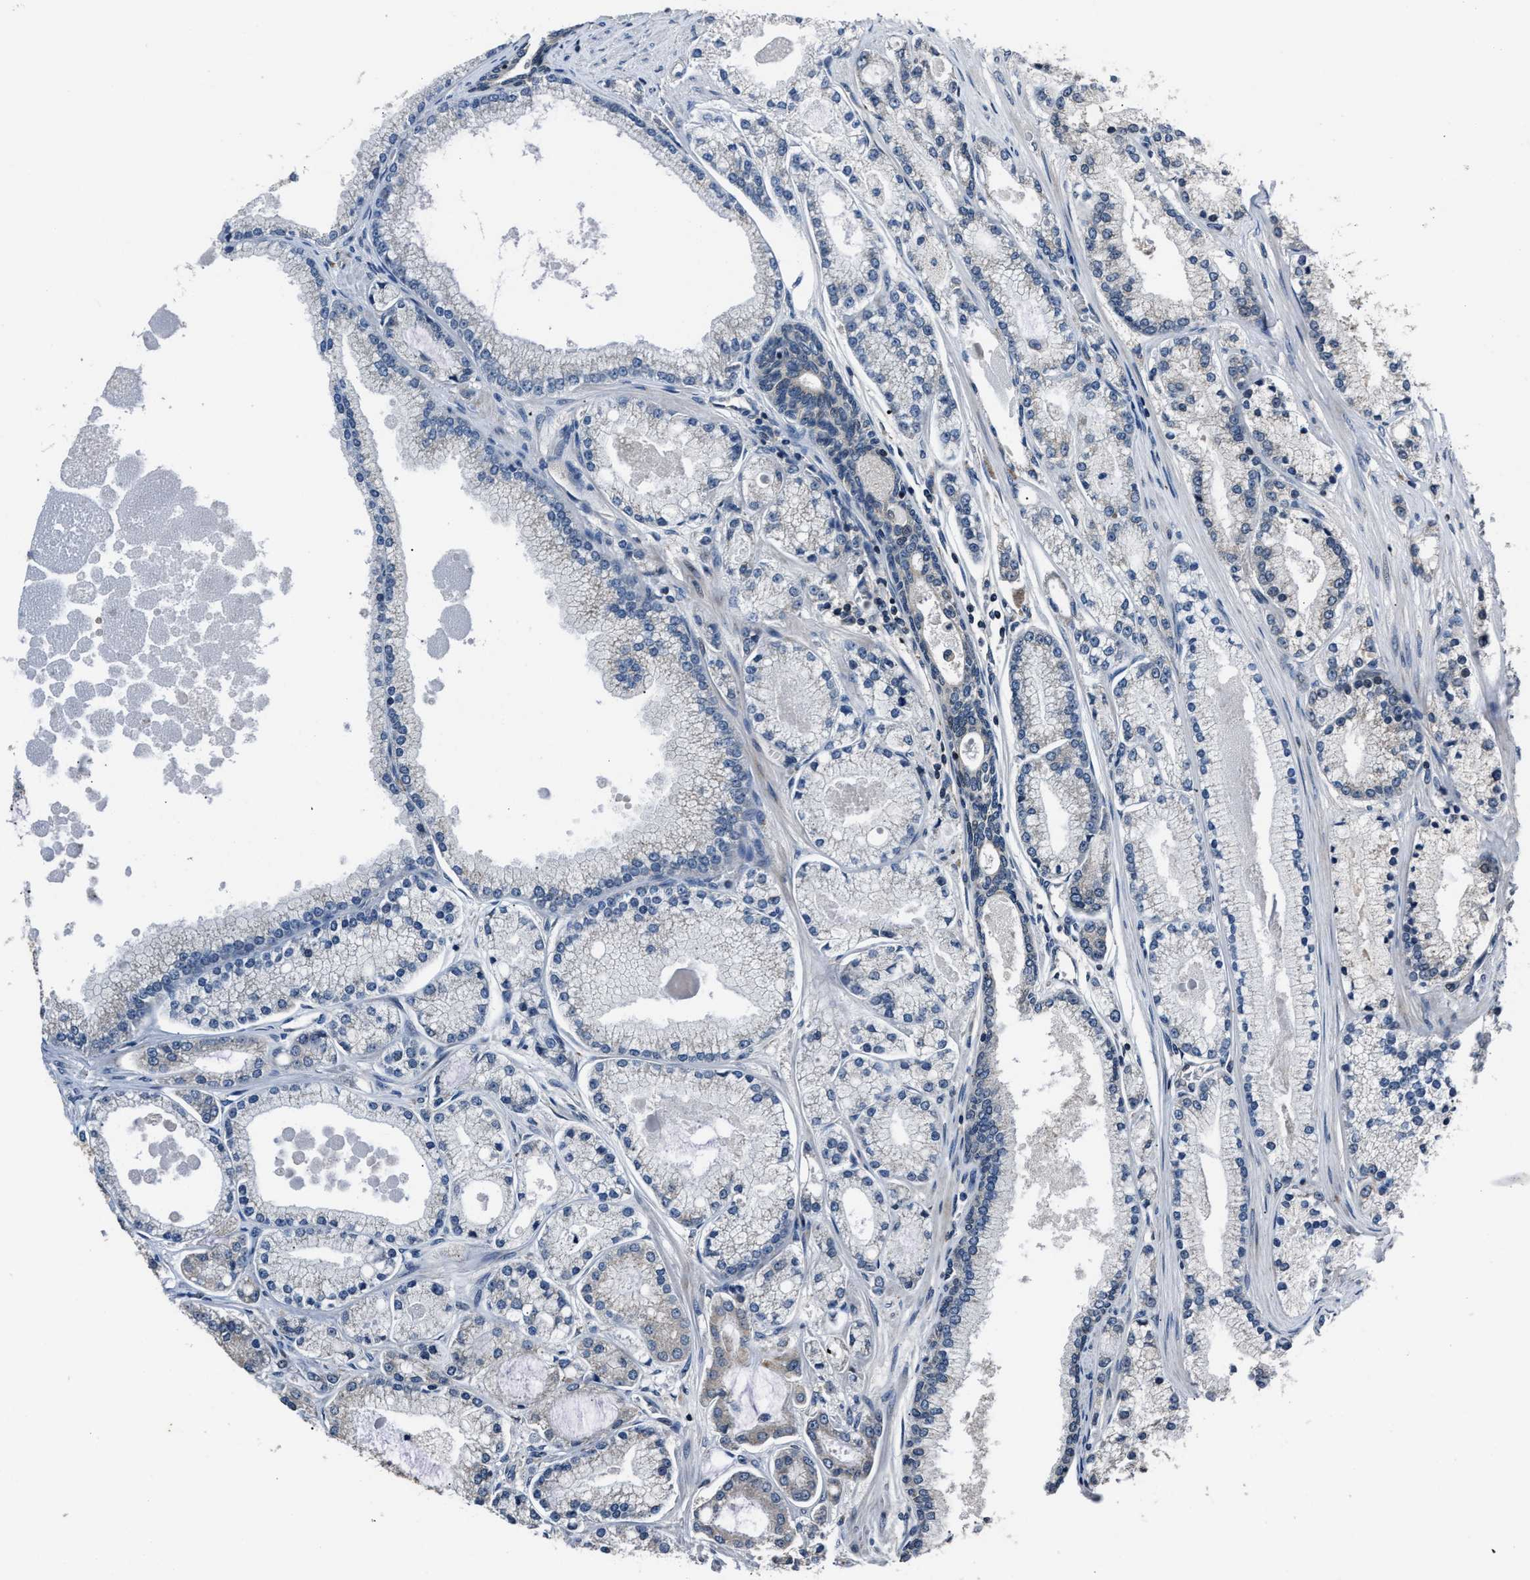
{"staining": {"intensity": "weak", "quantity": "25%-75%", "location": "cytoplasmic/membranous"}, "tissue": "prostate cancer", "cell_type": "Tumor cells", "image_type": "cancer", "snomed": [{"axis": "morphology", "description": "Adenocarcinoma, High grade"}, {"axis": "topography", "description": "Prostate"}], "caption": "Immunohistochemical staining of prostate cancer (high-grade adenocarcinoma) displays low levels of weak cytoplasmic/membranous protein expression in approximately 25%-75% of tumor cells.", "gene": "TNRC18", "patient": {"sex": "male", "age": 71}}